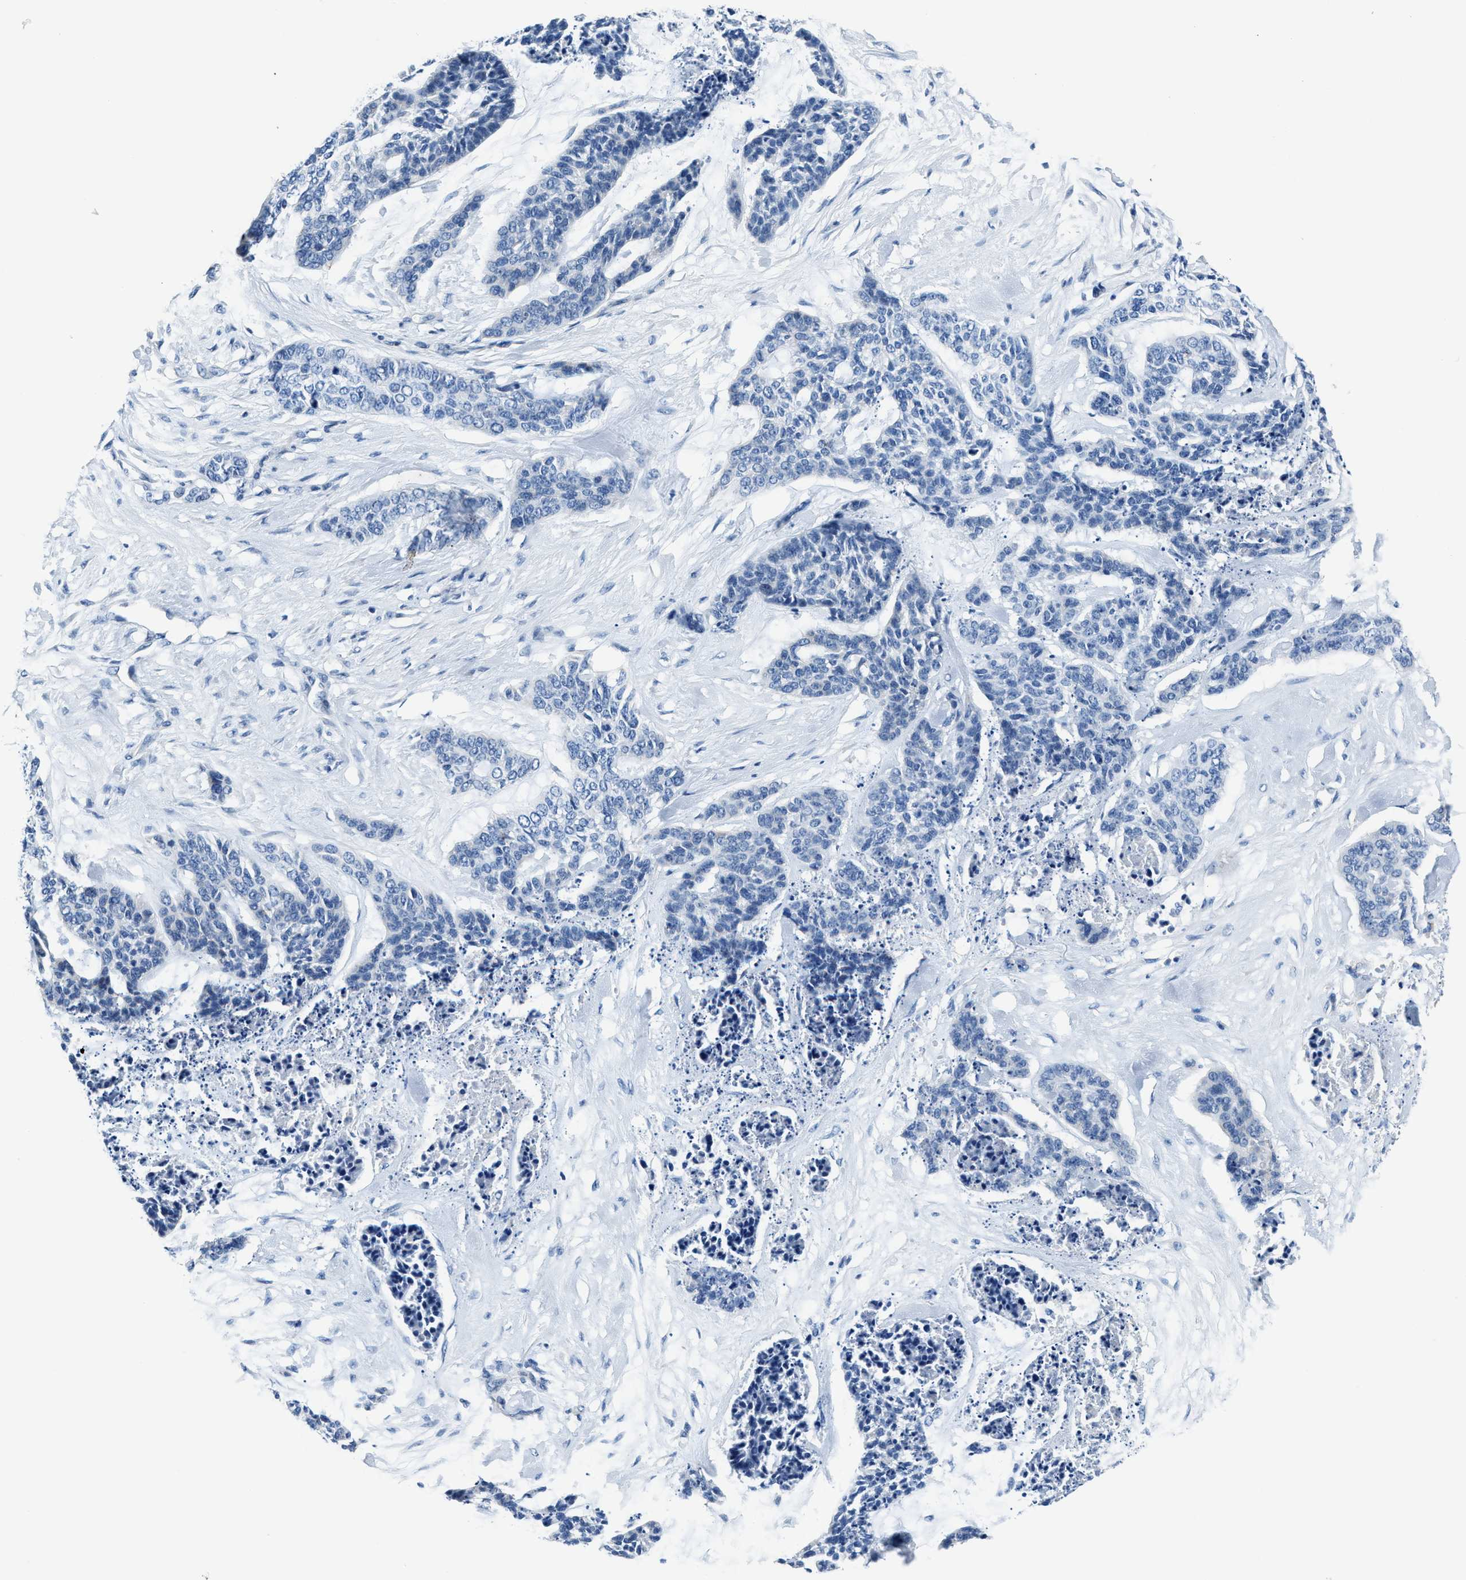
{"staining": {"intensity": "negative", "quantity": "none", "location": "none"}, "tissue": "skin cancer", "cell_type": "Tumor cells", "image_type": "cancer", "snomed": [{"axis": "morphology", "description": "Basal cell carcinoma"}, {"axis": "topography", "description": "Skin"}], "caption": "High magnification brightfield microscopy of basal cell carcinoma (skin) stained with DAB (3,3'-diaminobenzidine) (brown) and counterstained with hematoxylin (blue): tumor cells show no significant positivity.", "gene": "ASZ1", "patient": {"sex": "female", "age": 64}}